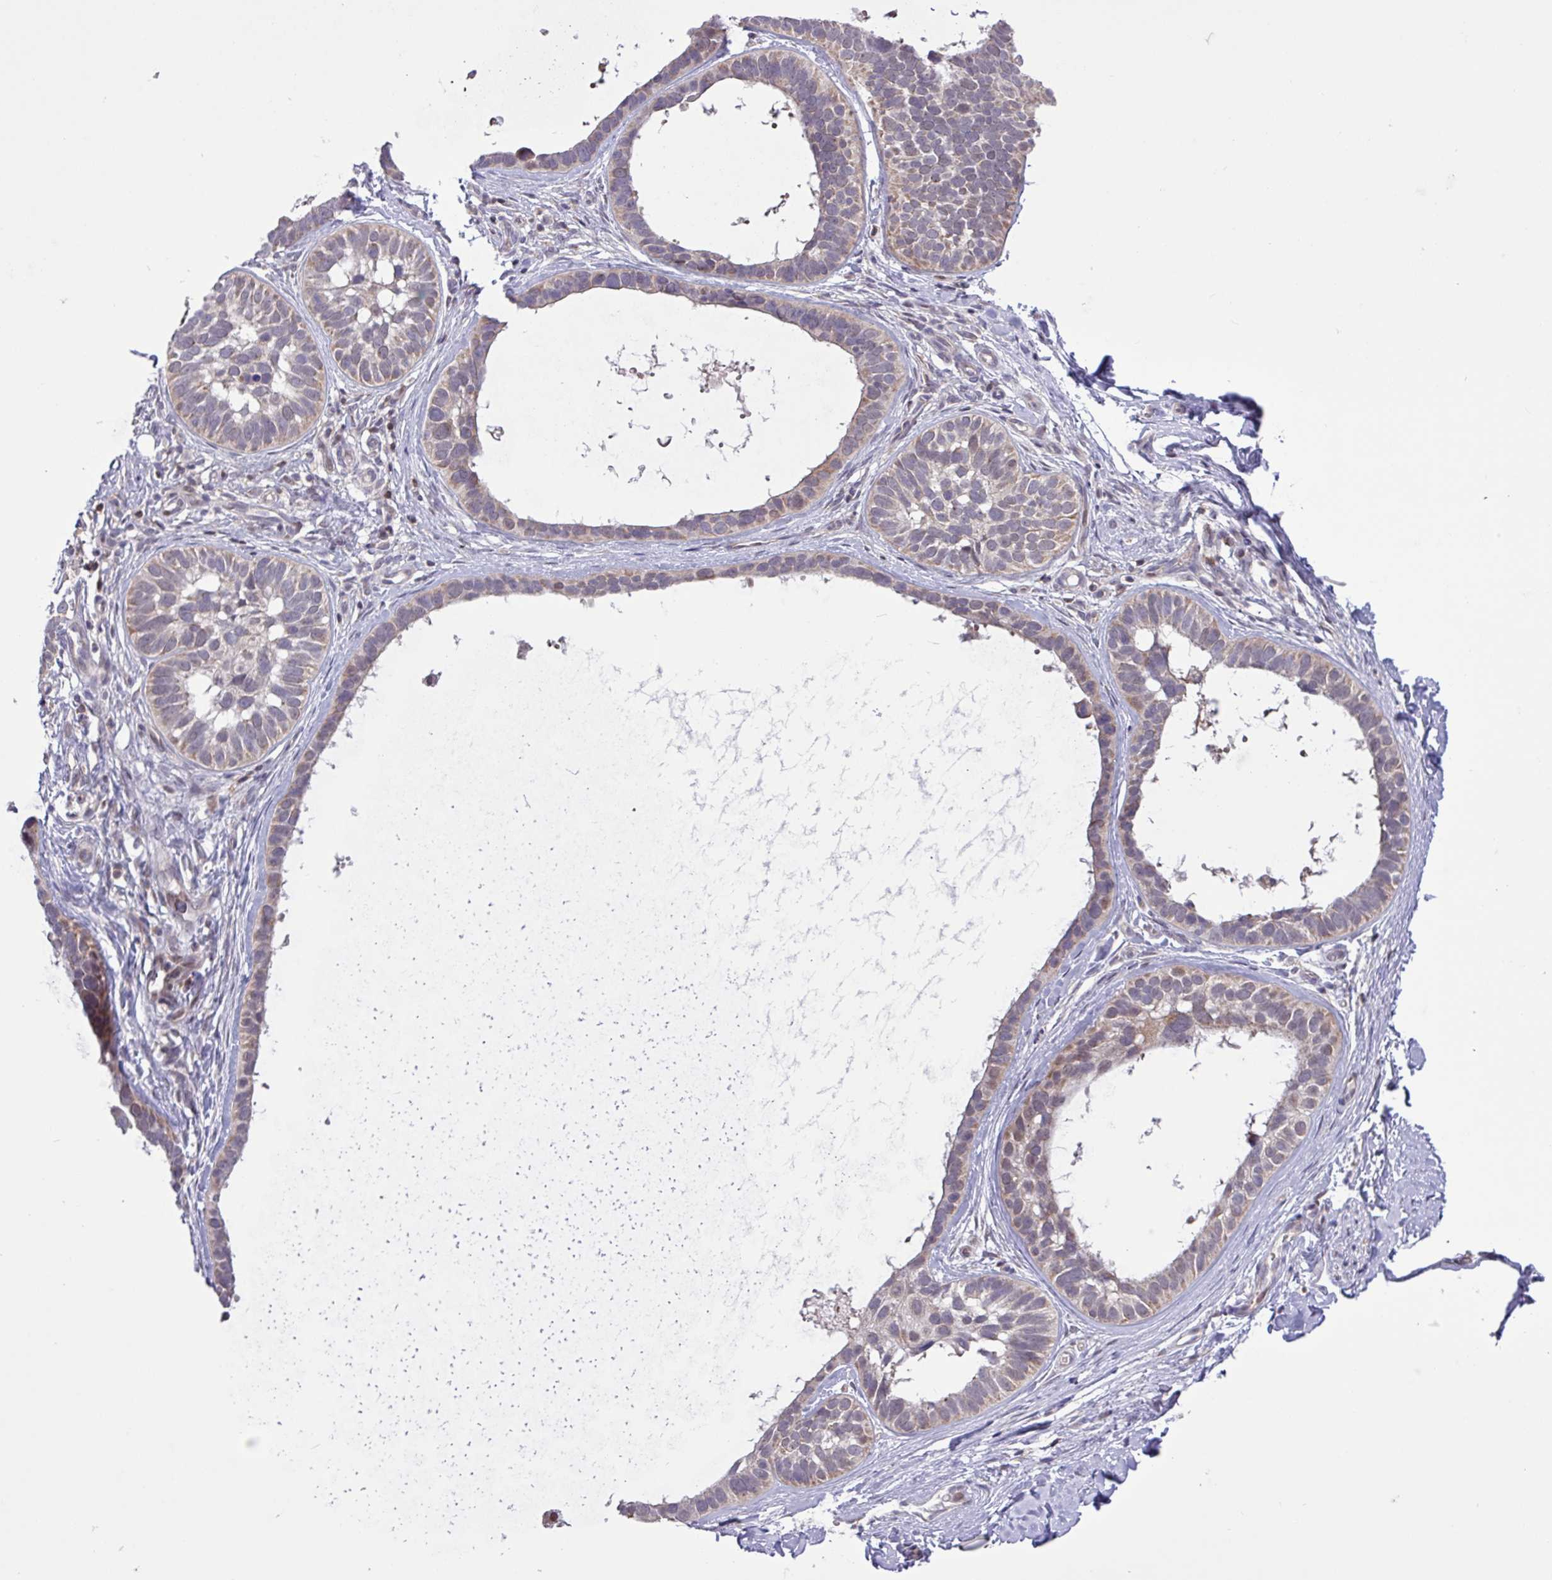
{"staining": {"intensity": "weak", "quantity": "25%-75%", "location": "cytoplasmic/membranous"}, "tissue": "skin cancer", "cell_type": "Tumor cells", "image_type": "cancer", "snomed": [{"axis": "morphology", "description": "Basal cell carcinoma"}, {"axis": "topography", "description": "Skin"}], "caption": "Immunohistochemical staining of human basal cell carcinoma (skin) demonstrates weak cytoplasmic/membranous protein expression in about 25%-75% of tumor cells.", "gene": "RTL3", "patient": {"sex": "male", "age": 62}}